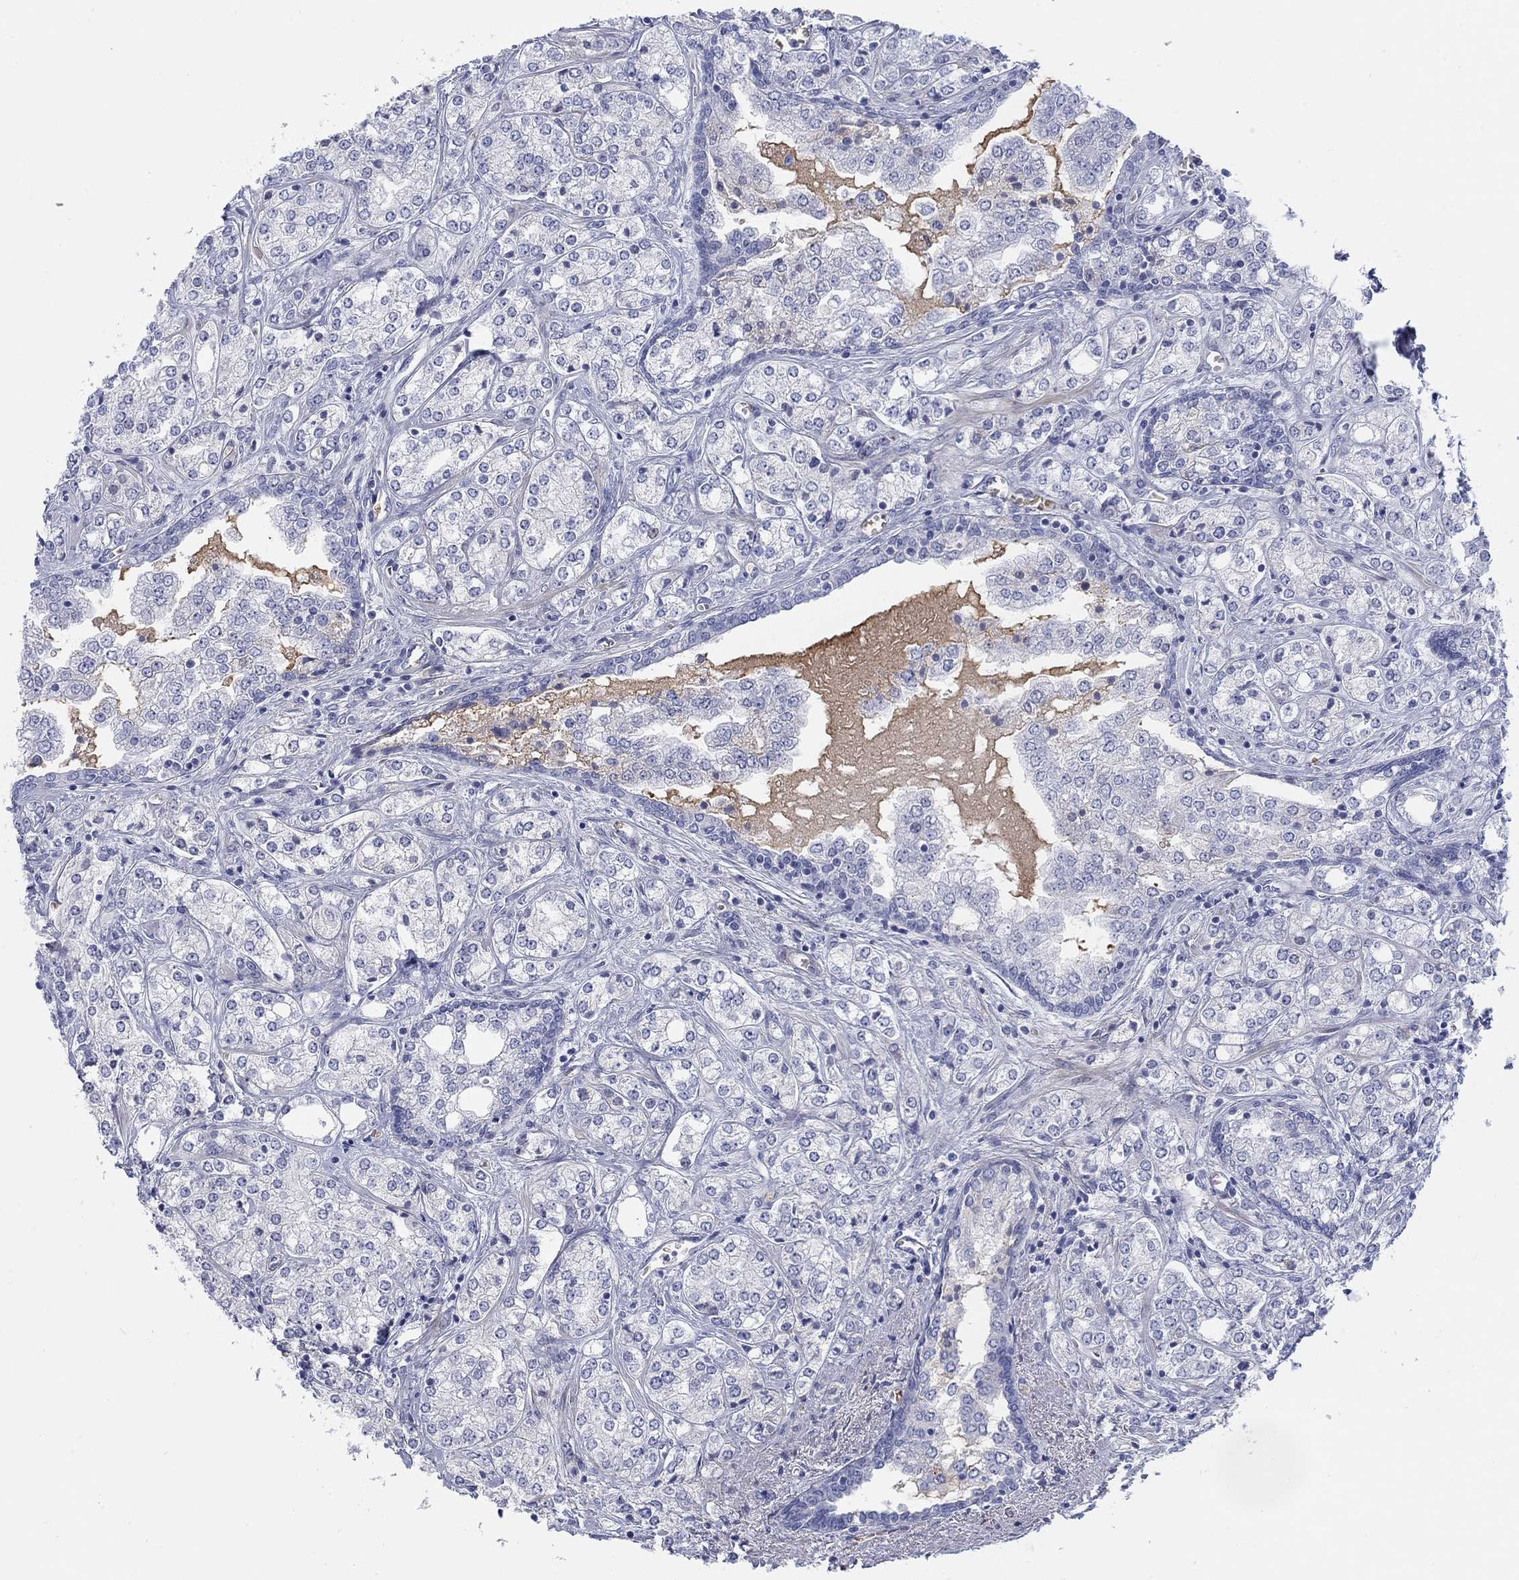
{"staining": {"intensity": "negative", "quantity": "none", "location": "none"}, "tissue": "prostate cancer", "cell_type": "Tumor cells", "image_type": "cancer", "snomed": [{"axis": "morphology", "description": "Adenocarcinoma, NOS"}, {"axis": "topography", "description": "Prostate and seminal vesicle, NOS"}, {"axis": "topography", "description": "Prostate"}], "caption": "Immunohistochemistry (IHC) image of adenocarcinoma (prostate) stained for a protein (brown), which demonstrates no staining in tumor cells.", "gene": "HEATR4", "patient": {"sex": "male", "age": 62}}